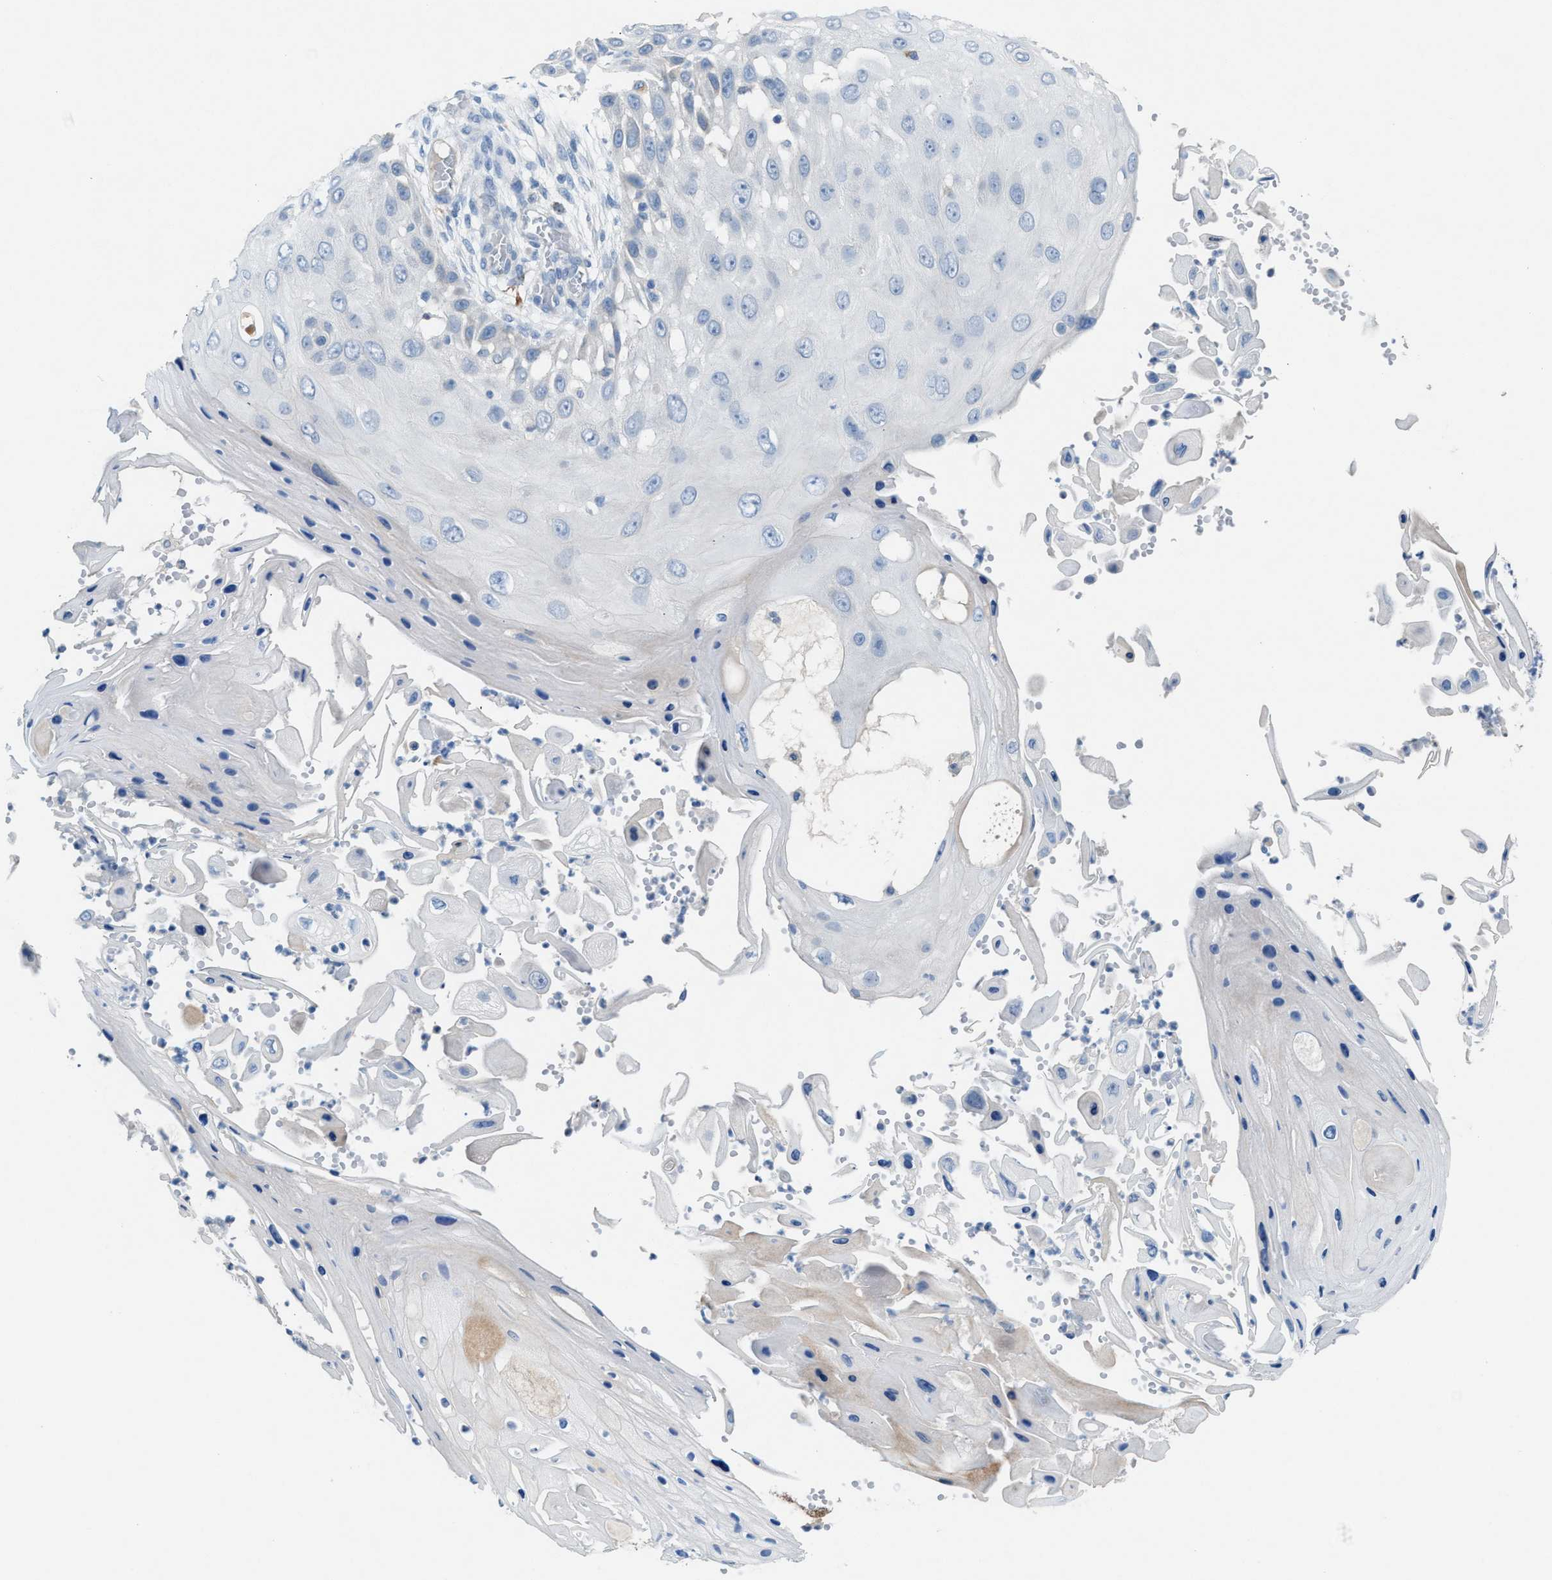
{"staining": {"intensity": "negative", "quantity": "none", "location": "none"}, "tissue": "skin cancer", "cell_type": "Tumor cells", "image_type": "cancer", "snomed": [{"axis": "morphology", "description": "Squamous cell carcinoma, NOS"}, {"axis": "topography", "description": "Skin"}], "caption": "Skin cancer stained for a protein using immunohistochemistry shows no staining tumor cells.", "gene": "ASPA", "patient": {"sex": "female", "age": 44}}